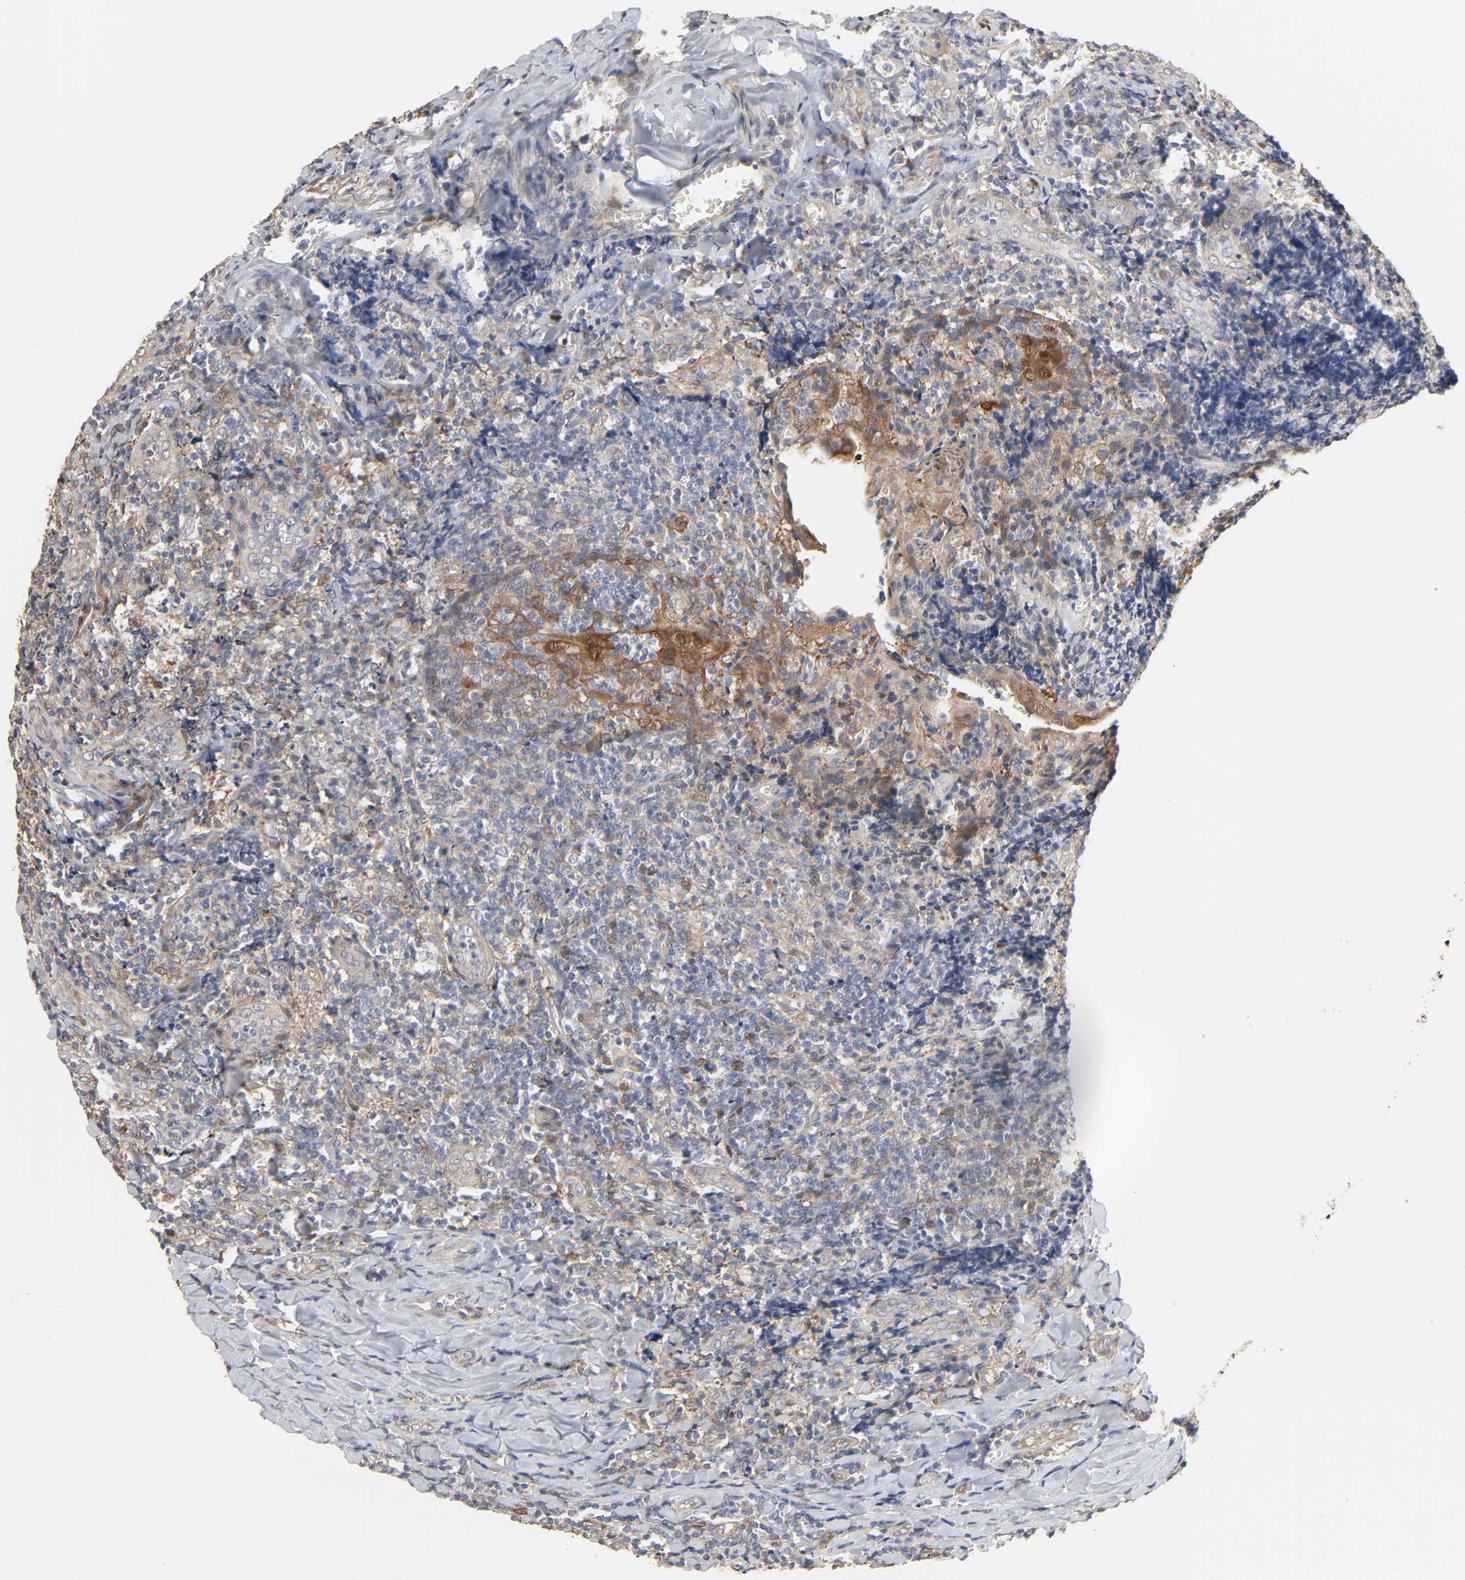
{"staining": {"intensity": "negative", "quantity": "none", "location": "none"}, "tissue": "tonsil", "cell_type": "Germinal center cells", "image_type": "normal", "snomed": [{"axis": "morphology", "description": "Normal tissue, NOS"}, {"axis": "topography", "description": "Tonsil"}], "caption": "High power microscopy micrograph of an immunohistochemistry histopathology image of normal tonsil, revealing no significant positivity in germinal center cells. (DAB (3,3'-diaminobenzidine) immunohistochemistry (IHC) with hematoxylin counter stain).", "gene": "NDRG2", "patient": {"sex": "male", "age": 20}}